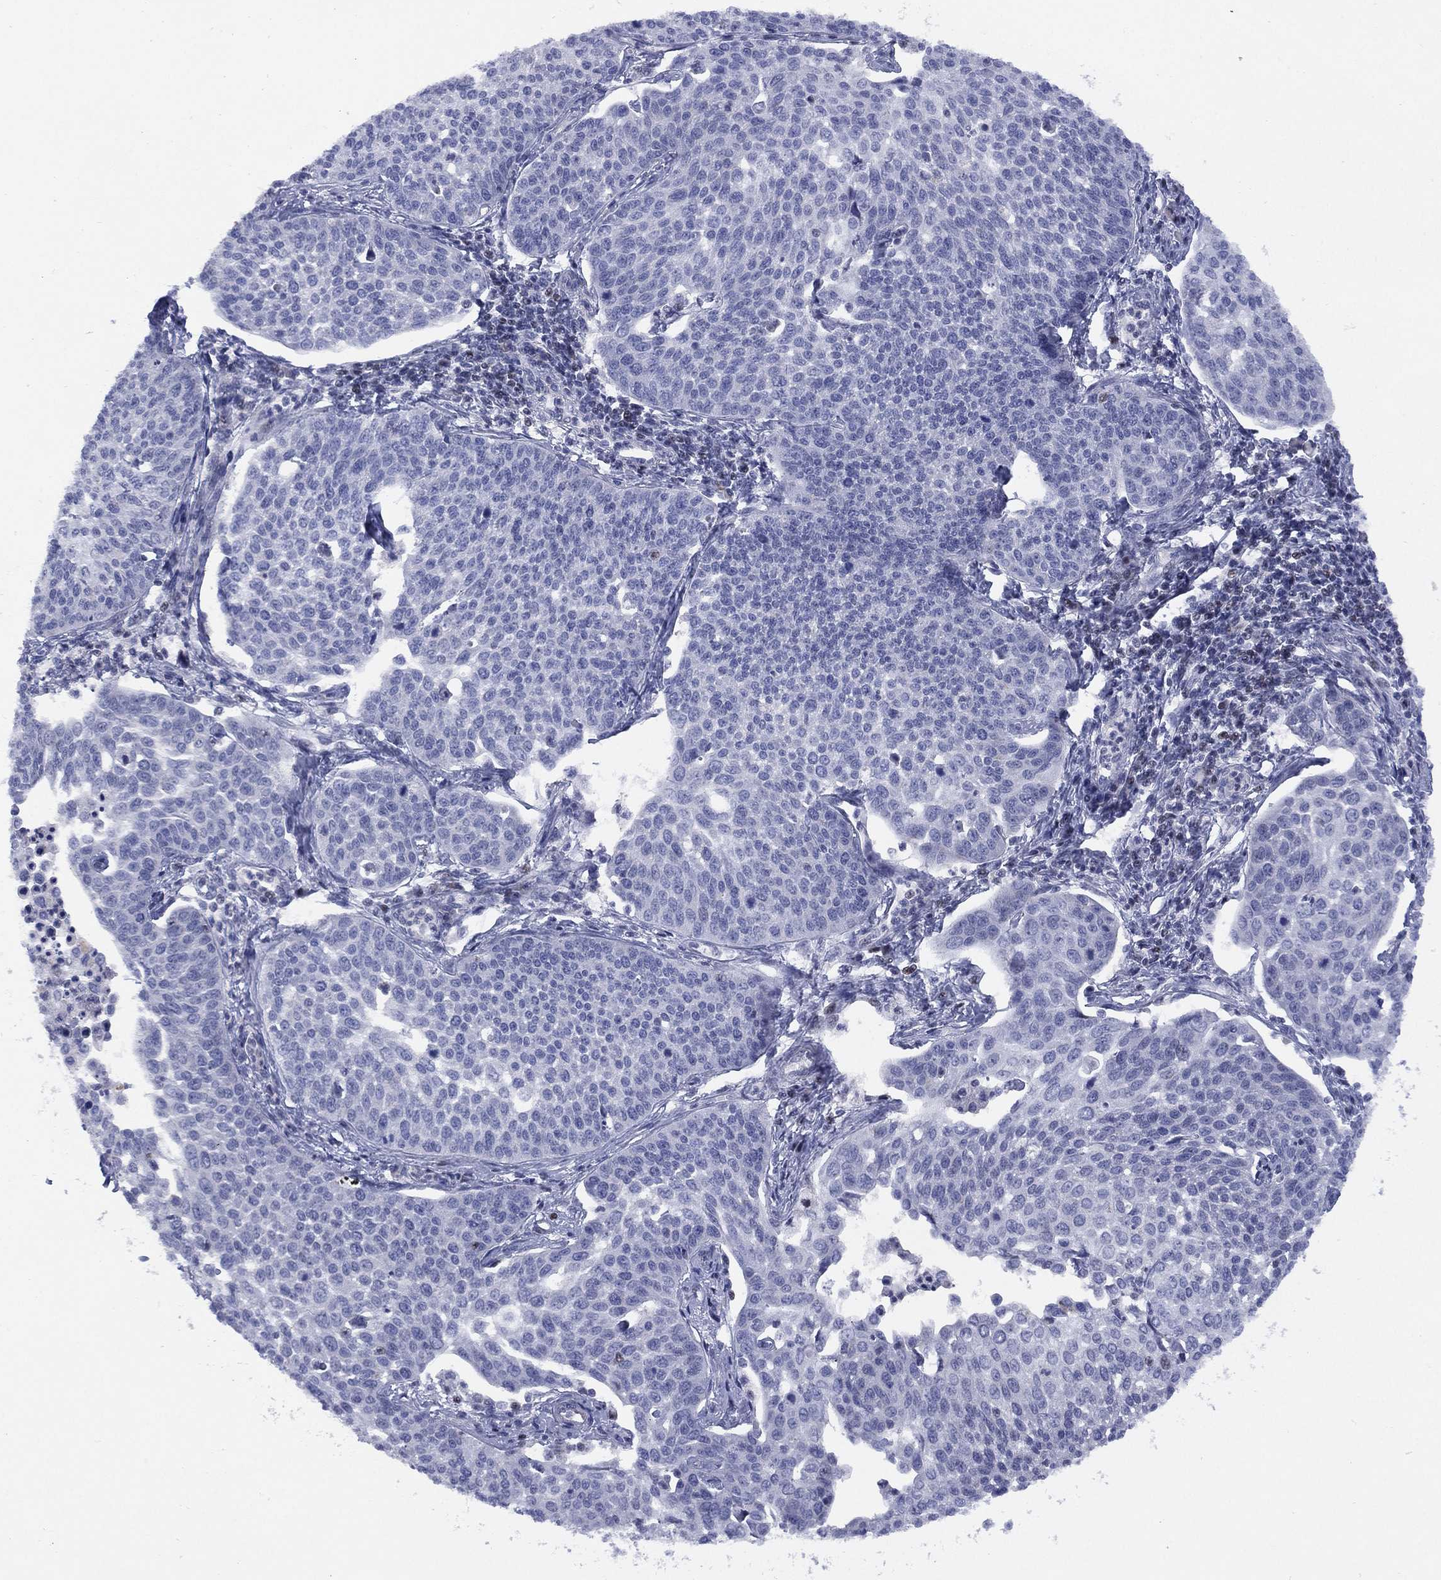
{"staining": {"intensity": "negative", "quantity": "none", "location": "none"}, "tissue": "cervical cancer", "cell_type": "Tumor cells", "image_type": "cancer", "snomed": [{"axis": "morphology", "description": "Squamous cell carcinoma, NOS"}, {"axis": "topography", "description": "Cervix"}], "caption": "IHC of squamous cell carcinoma (cervical) exhibits no expression in tumor cells.", "gene": "SLC4A4", "patient": {"sex": "female", "age": 34}}